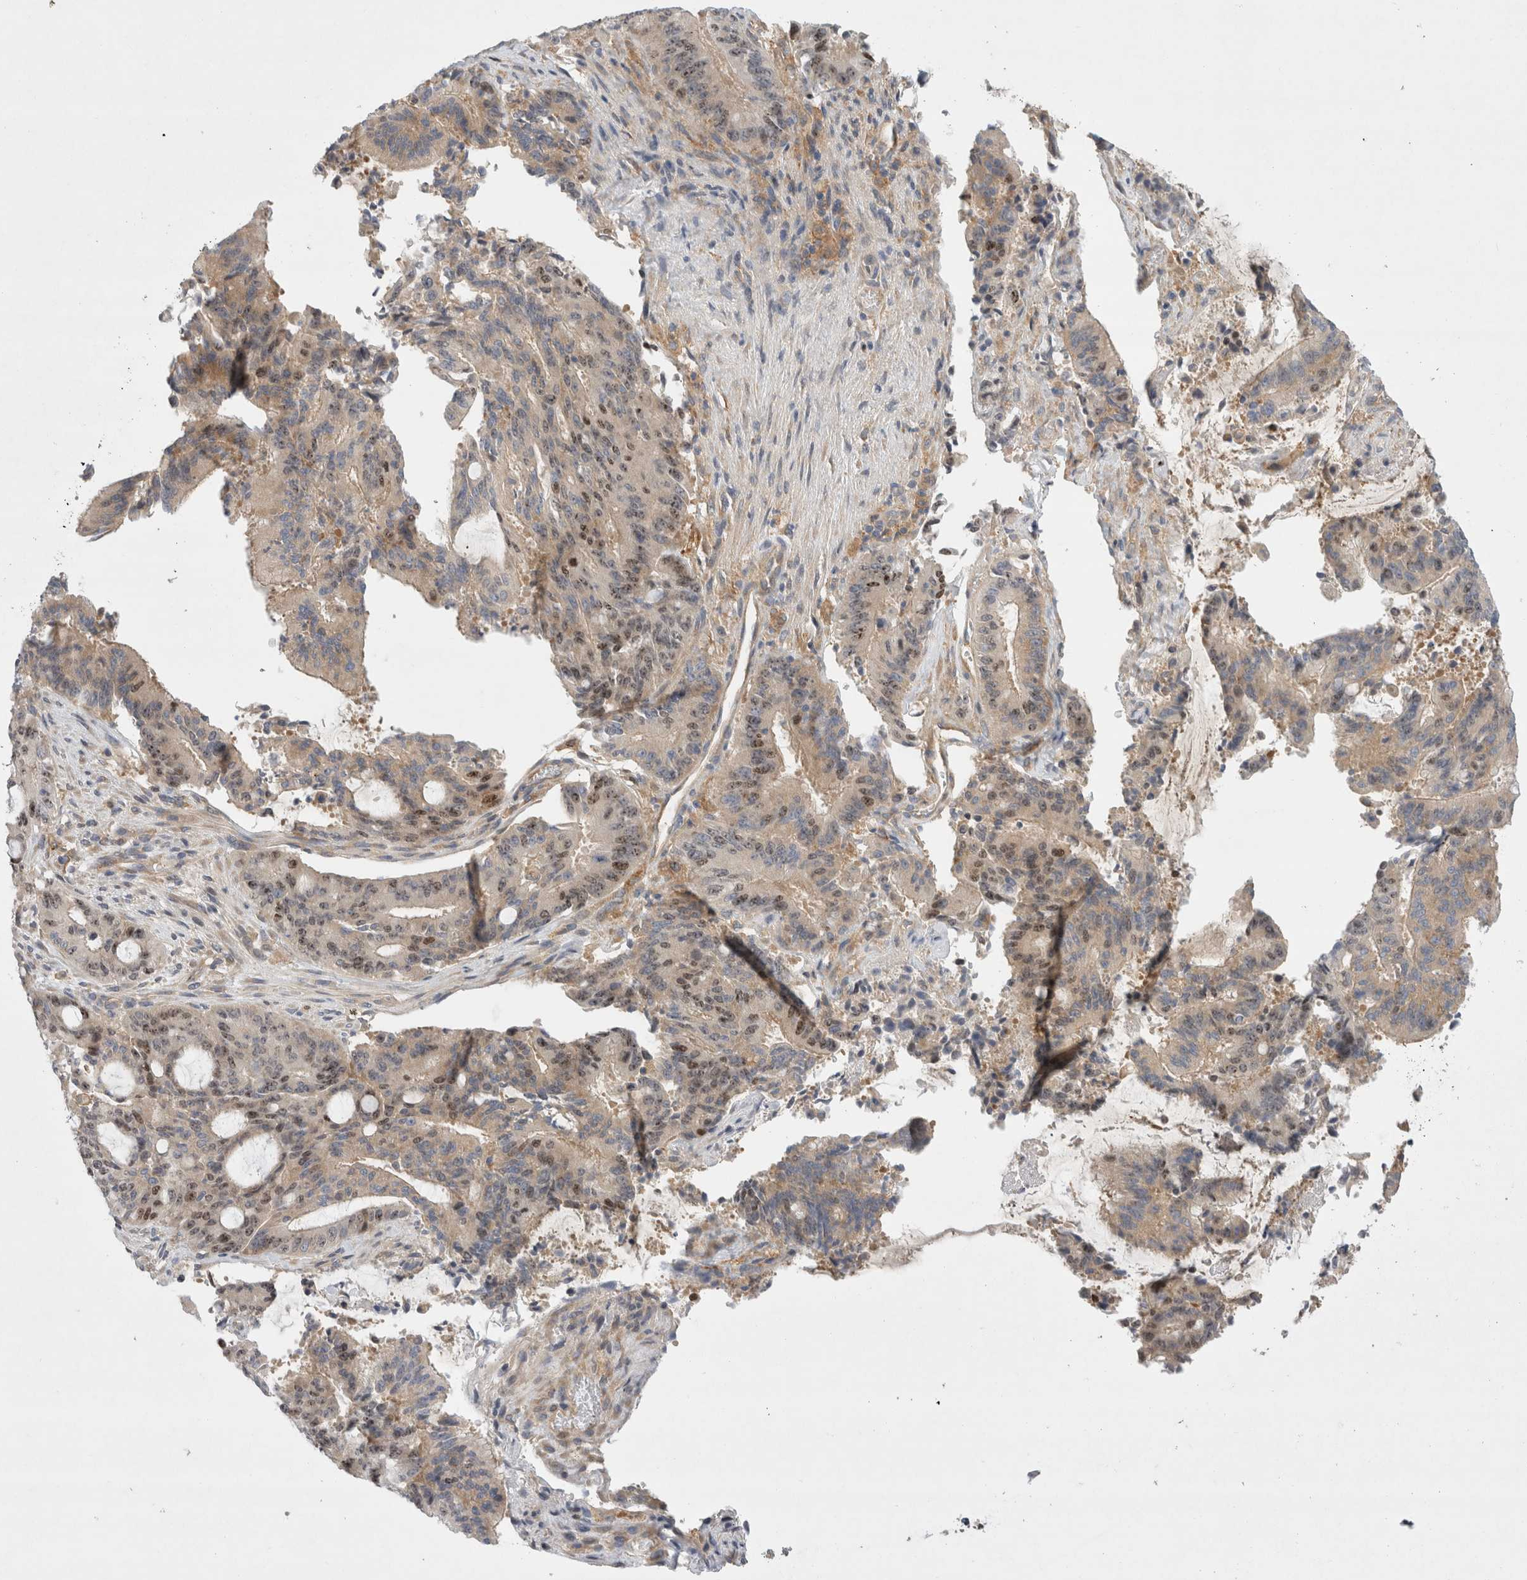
{"staining": {"intensity": "weak", "quantity": ">75%", "location": "cytoplasmic/membranous,nuclear"}, "tissue": "liver cancer", "cell_type": "Tumor cells", "image_type": "cancer", "snomed": [{"axis": "morphology", "description": "Normal tissue, NOS"}, {"axis": "morphology", "description": "Cholangiocarcinoma"}, {"axis": "topography", "description": "Liver"}, {"axis": "topography", "description": "Peripheral nerve tissue"}], "caption": "This image reveals immunohistochemistry staining of human cholangiocarcinoma (liver), with low weak cytoplasmic/membranous and nuclear positivity in approximately >75% of tumor cells.", "gene": "CDCA7L", "patient": {"sex": "female", "age": 73}}